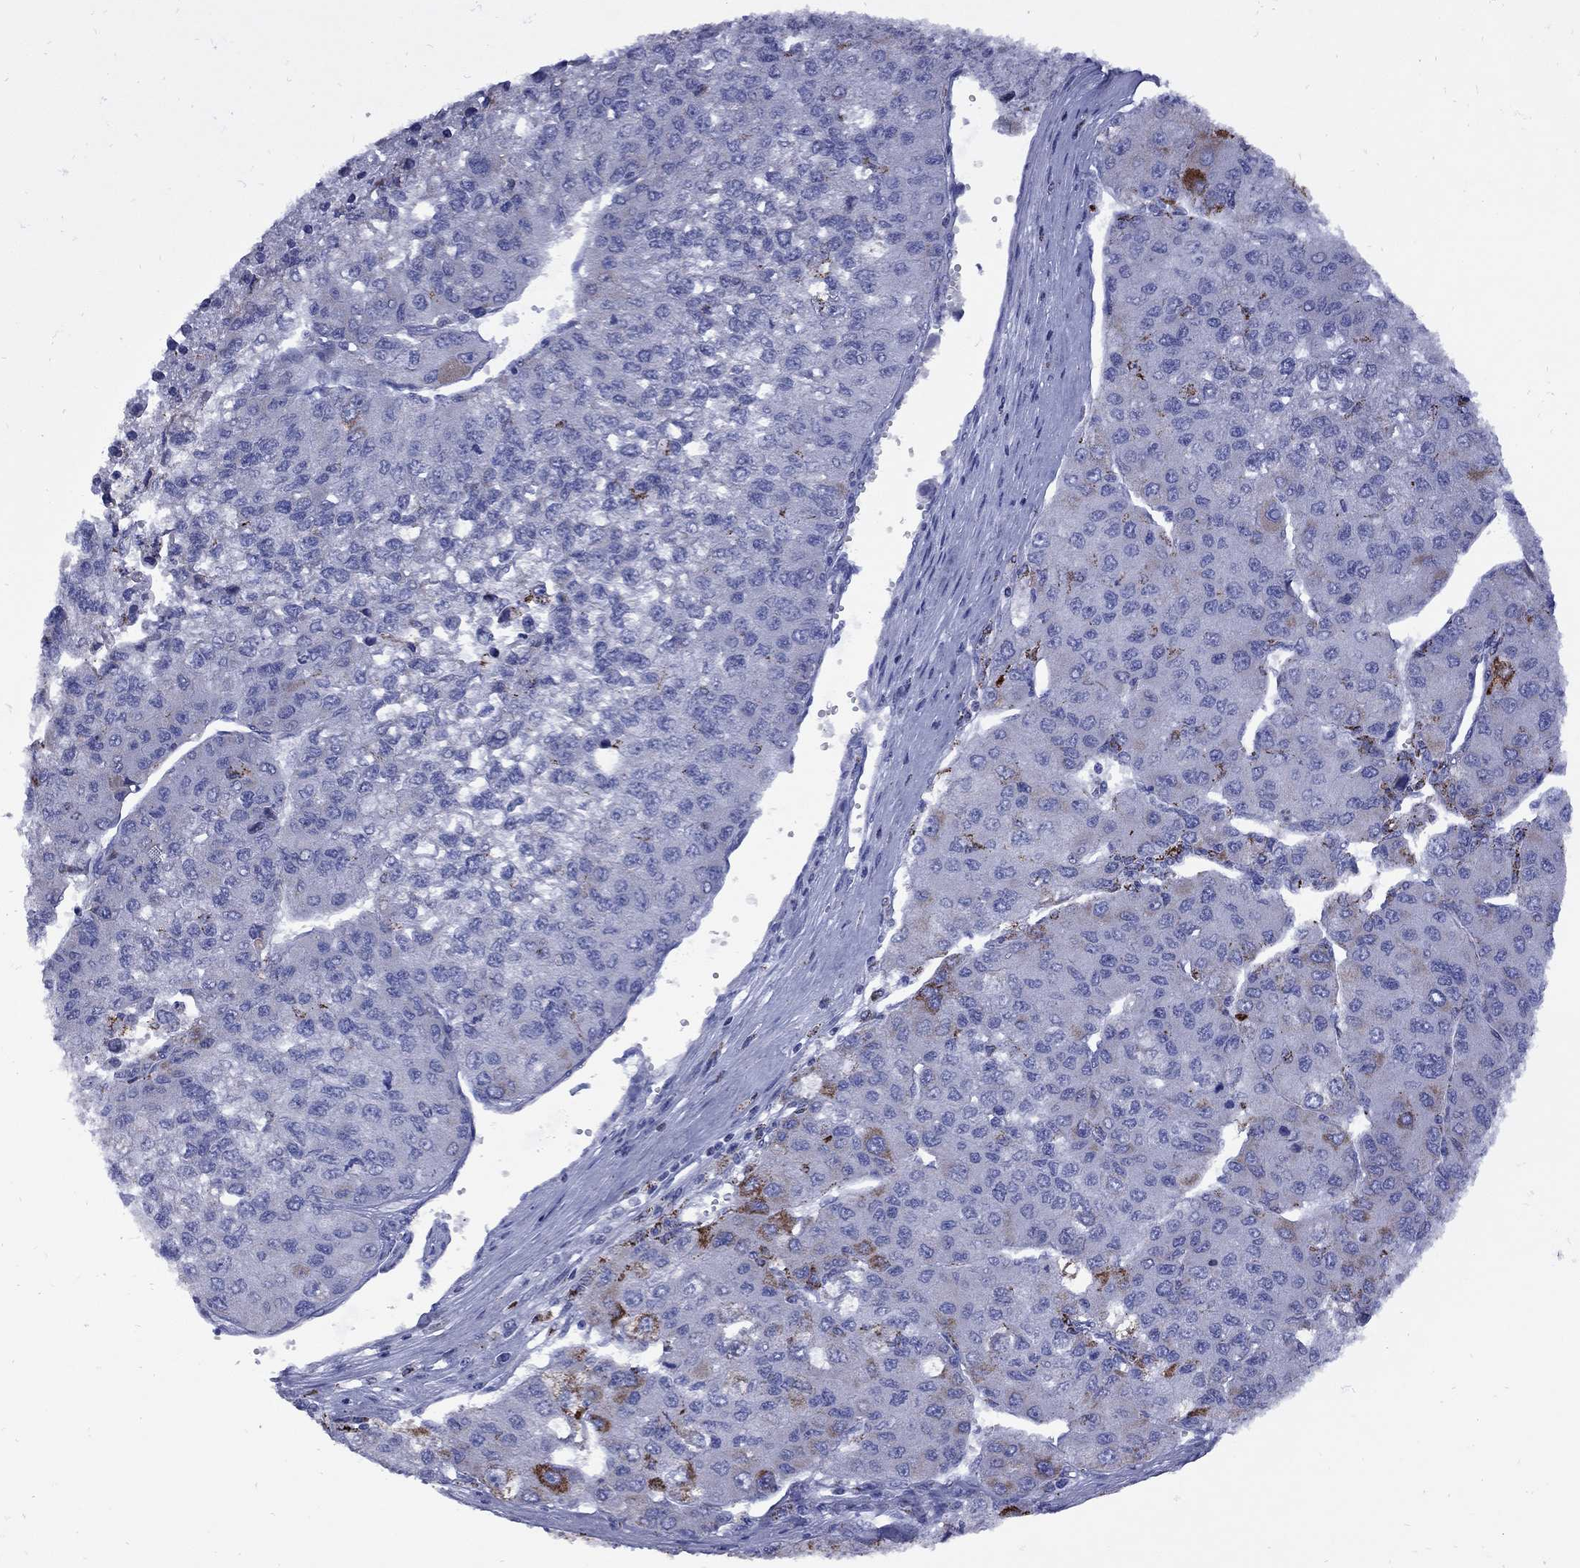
{"staining": {"intensity": "strong", "quantity": "<25%", "location": "cytoplasmic/membranous"}, "tissue": "liver cancer", "cell_type": "Tumor cells", "image_type": "cancer", "snomed": [{"axis": "morphology", "description": "Carcinoma, Hepatocellular, NOS"}, {"axis": "topography", "description": "Liver"}], "caption": "Liver cancer tissue shows strong cytoplasmic/membranous staining in about <25% of tumor cells", "gene": "SESTD1", "patient": {"sex": "female", "age": 66}}